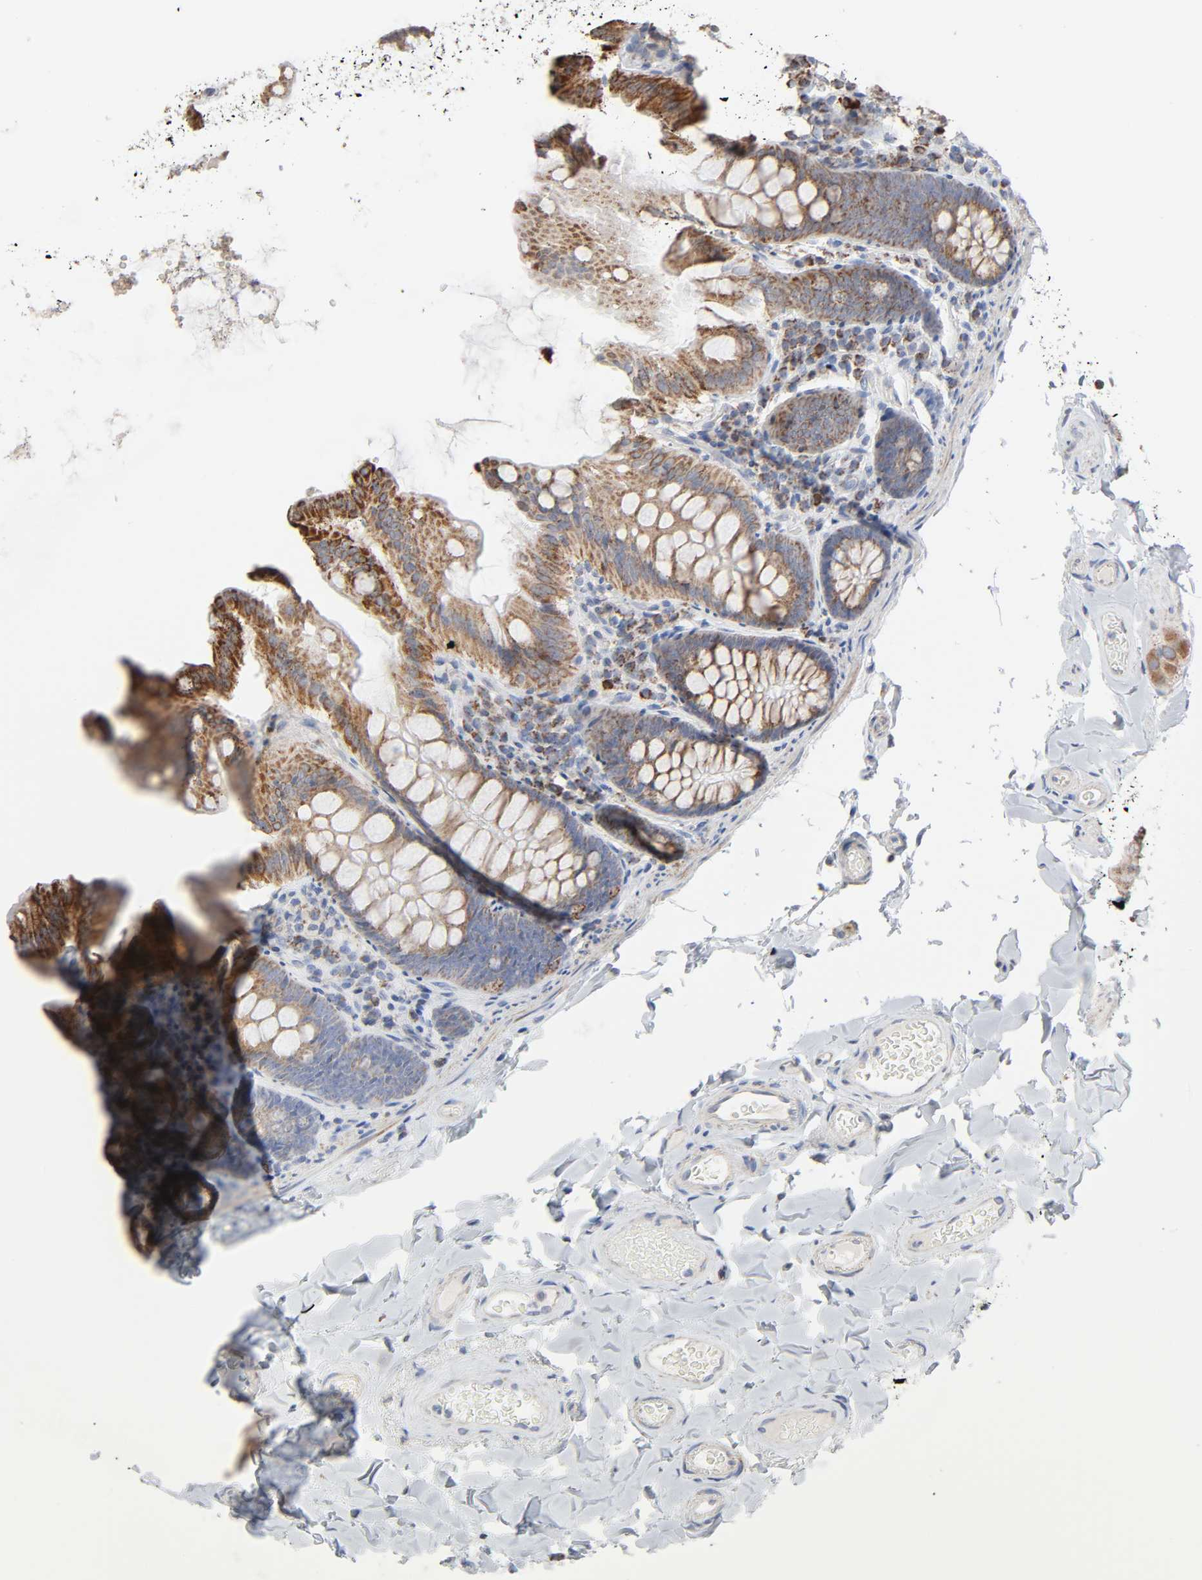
{"staining": {"intensity": "negative", "quantity": "none", "location": "none"}, "tissue": "colon", "cell_type": "Endothelial cells", "image_type": "normal", "snomed": [{"axis": "morphology", "description": "Normal tissue, NOS"}, {"axis": "topography", "description": "Colon"}], "caption": "Immunohistochemistry of normal colon shows no staining in endothelial cells. (DAB (3,3'-diaminobenzidine) immunohistochemistry (IHC) with hematoxylin counter stain).", "gene": "SYT16", "patient": {"sex": "female", "age": 61}}